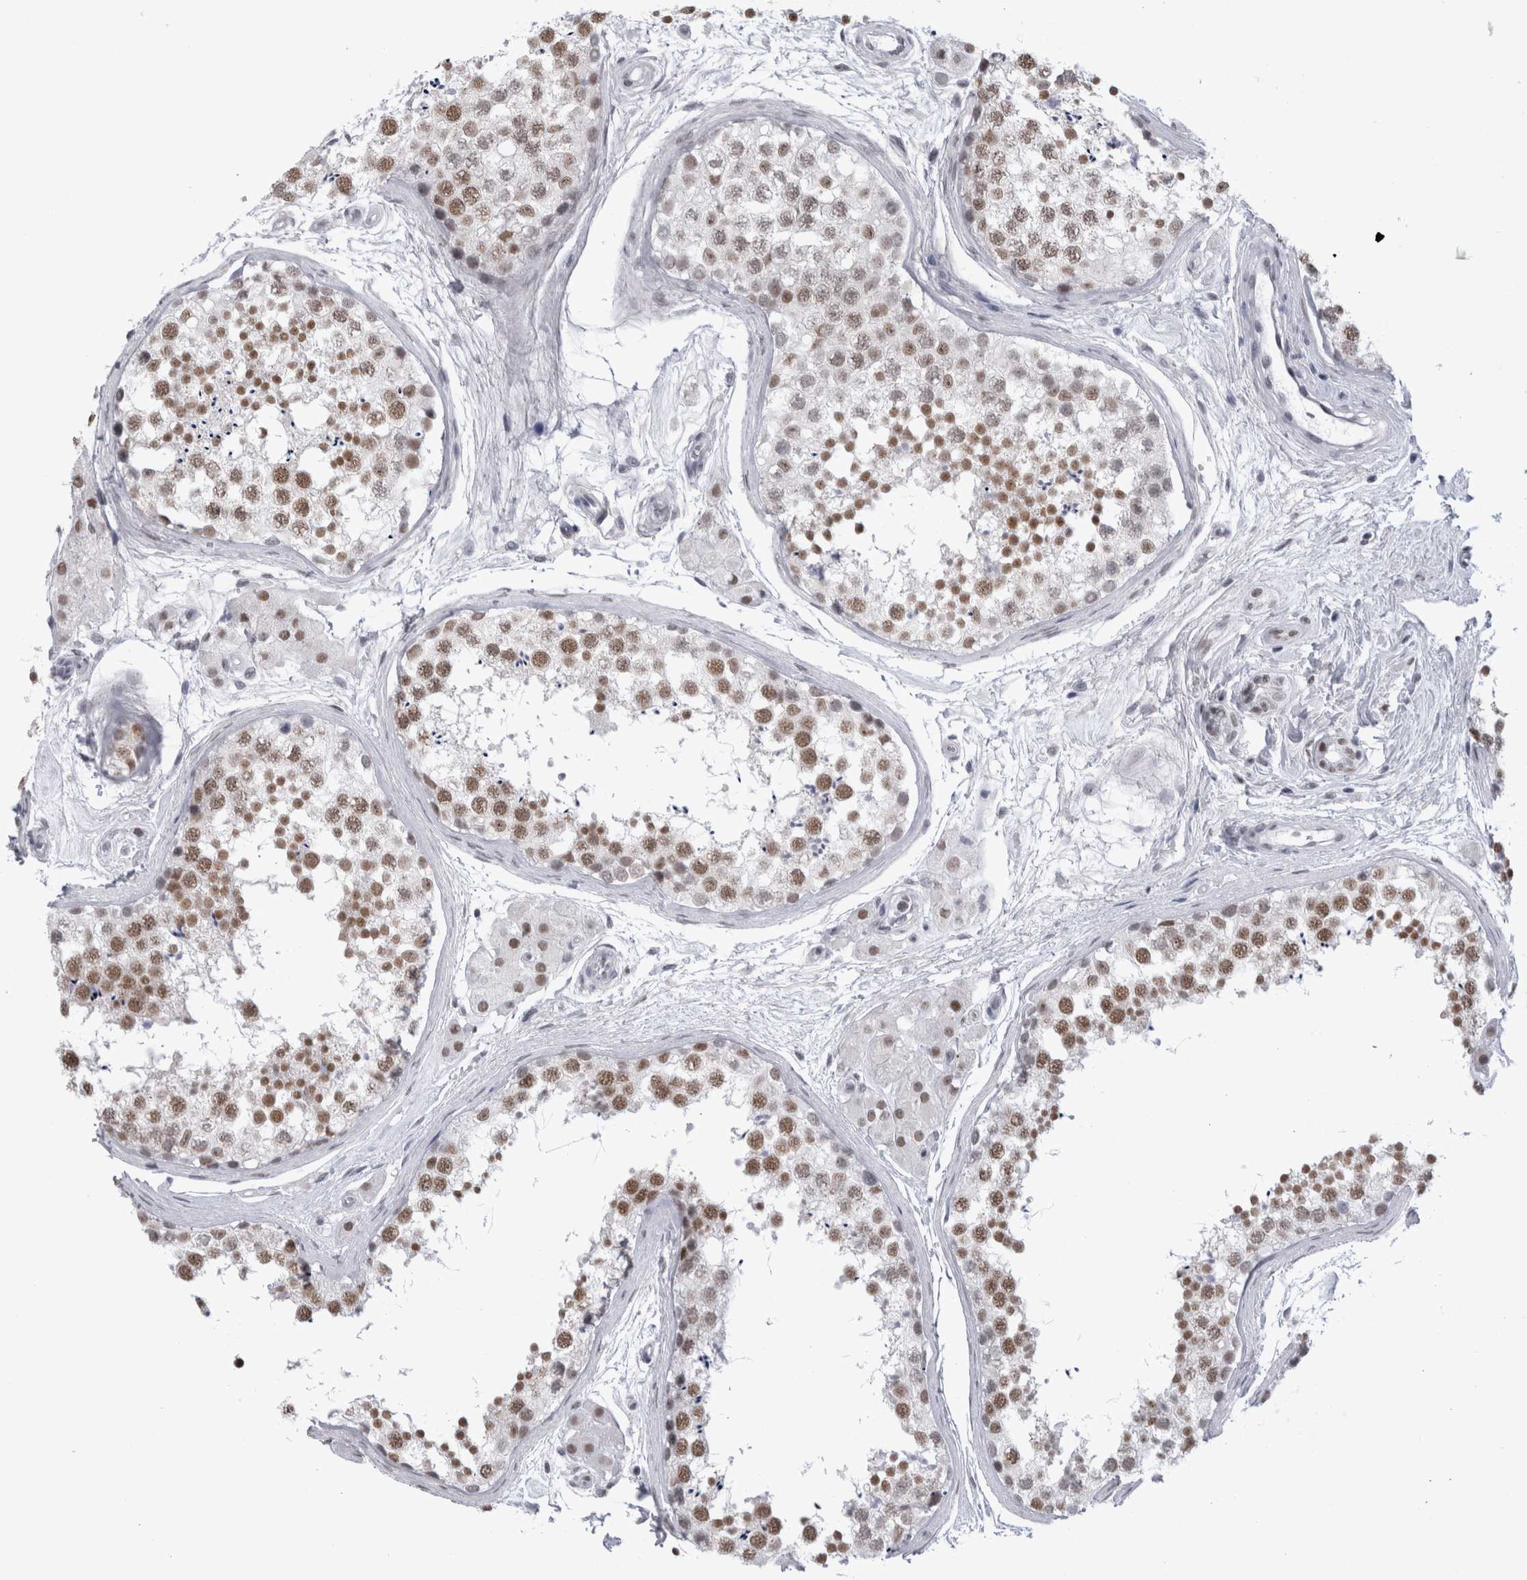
{"staining": {"intensity": "moderate", "quantity": ">75%", "location": "nuclear"}, "tissue": "testis", "cell_type": "Cells in seminiferous ducts", "image_type": "normal", "snomed": [{"axis": "morphology", "description": "Normal tissue, NOS"}, {"axis": "topography", "description": "Testis"}], "caption": "Protein staining demonstrates moderate nuclear positivity in about >75% of cells in seminiferous ducts in unremarkable testis. The staining is performed using DAB brown chromogen to label protein expression. The nuclei are counter-stained blue using hematoxylin.", "gene": "API5", "patient": {"sex": "male", "age": 56}}